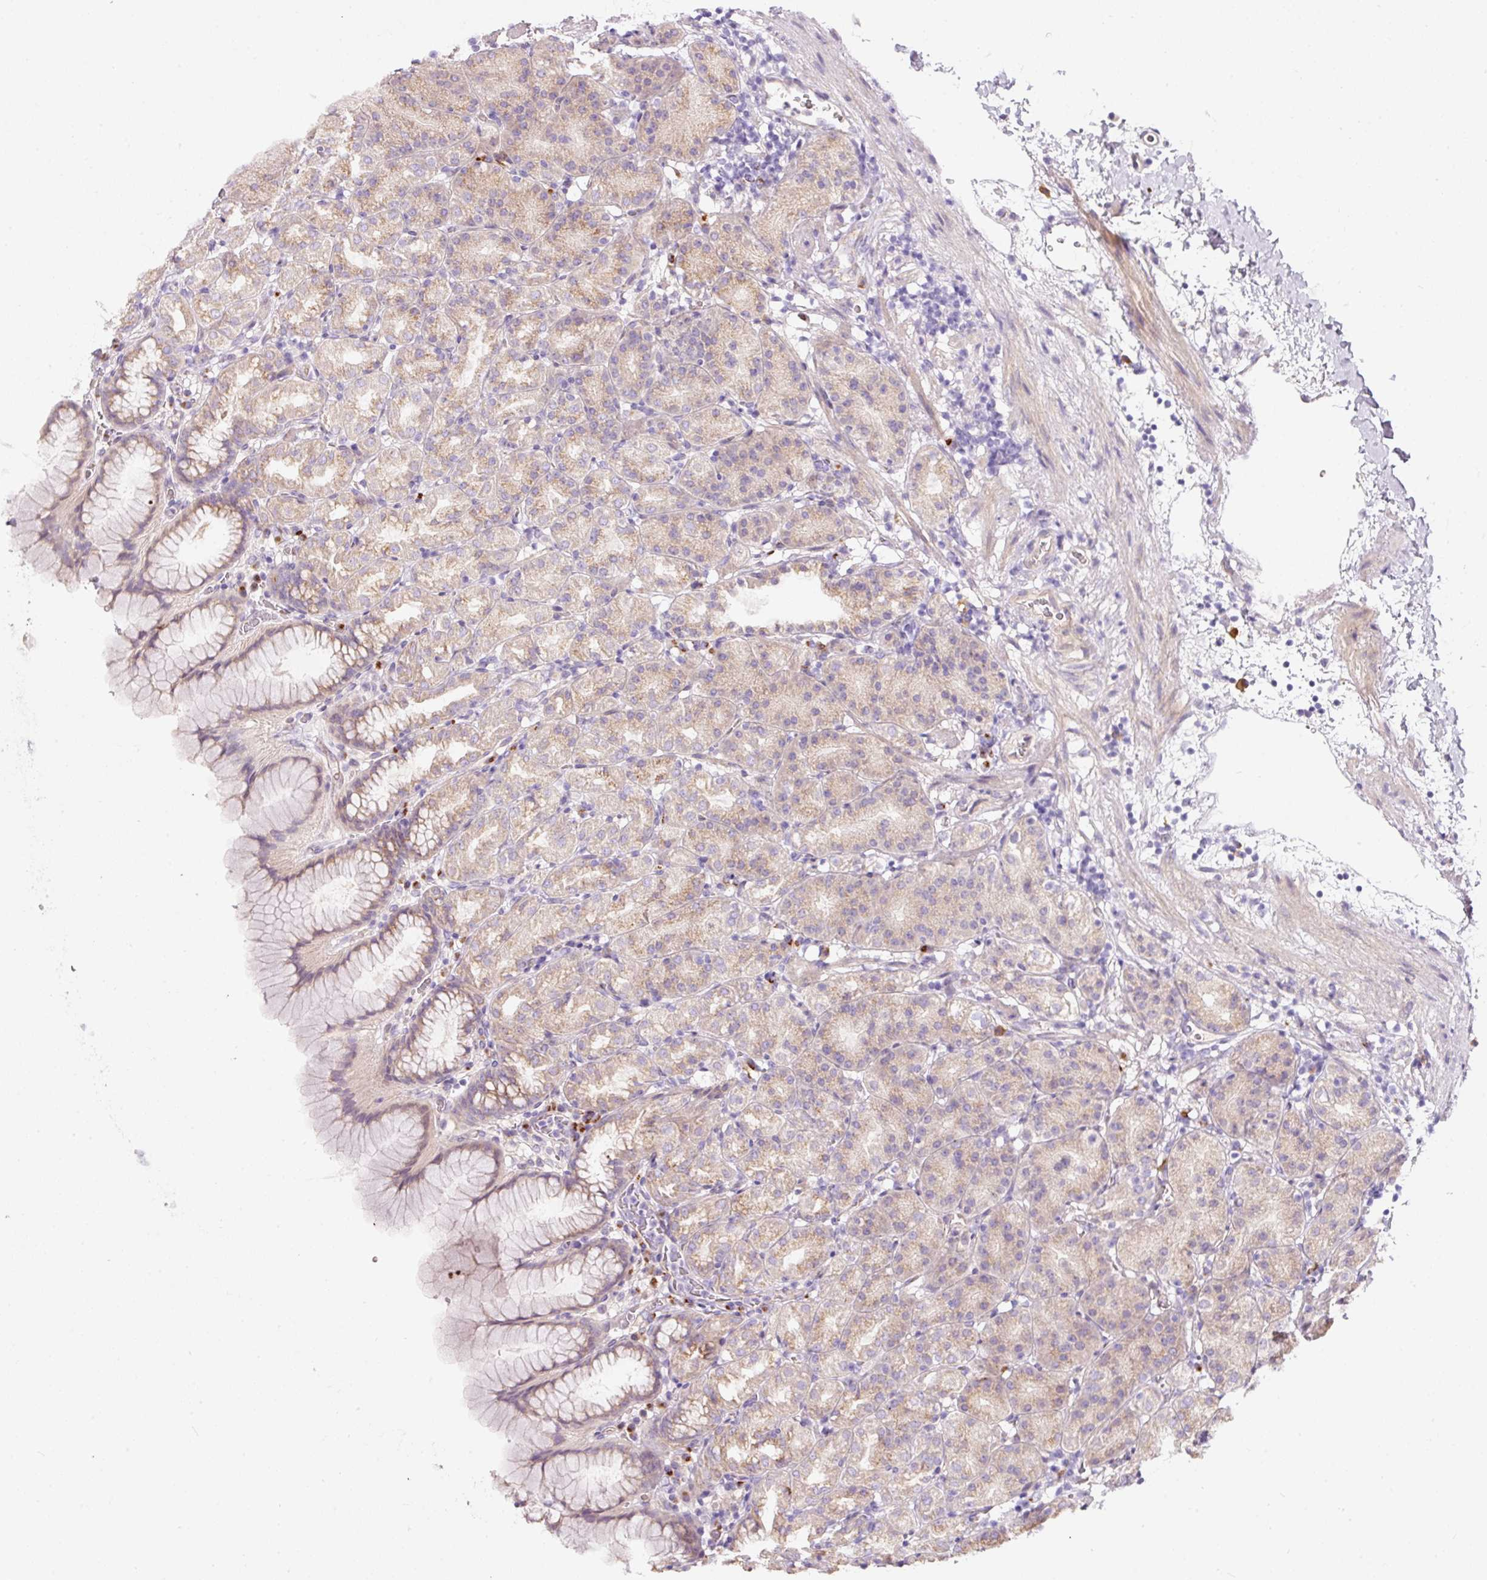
{"staining": {"intensity": "weak", "quantity": "25%-75%", "location": "cytoplasmic/membranous"}, "tissue": "stomach", "cell_type": "Glandular cells", "image_type": "normal", "snomed": [{"axis": "morphology", "description": "Normal tissue, NOS"}, {"axis": "topography", "description": "Stomach, upper"}], "caption": "The histopathology image exhibits staining of benign stomach, revealing weak cytoplasmic/membranous protein positivity (brown color) within glandular cells.", "gene": "NBPF11", "patient": {"sex": "female", "age": 81}}